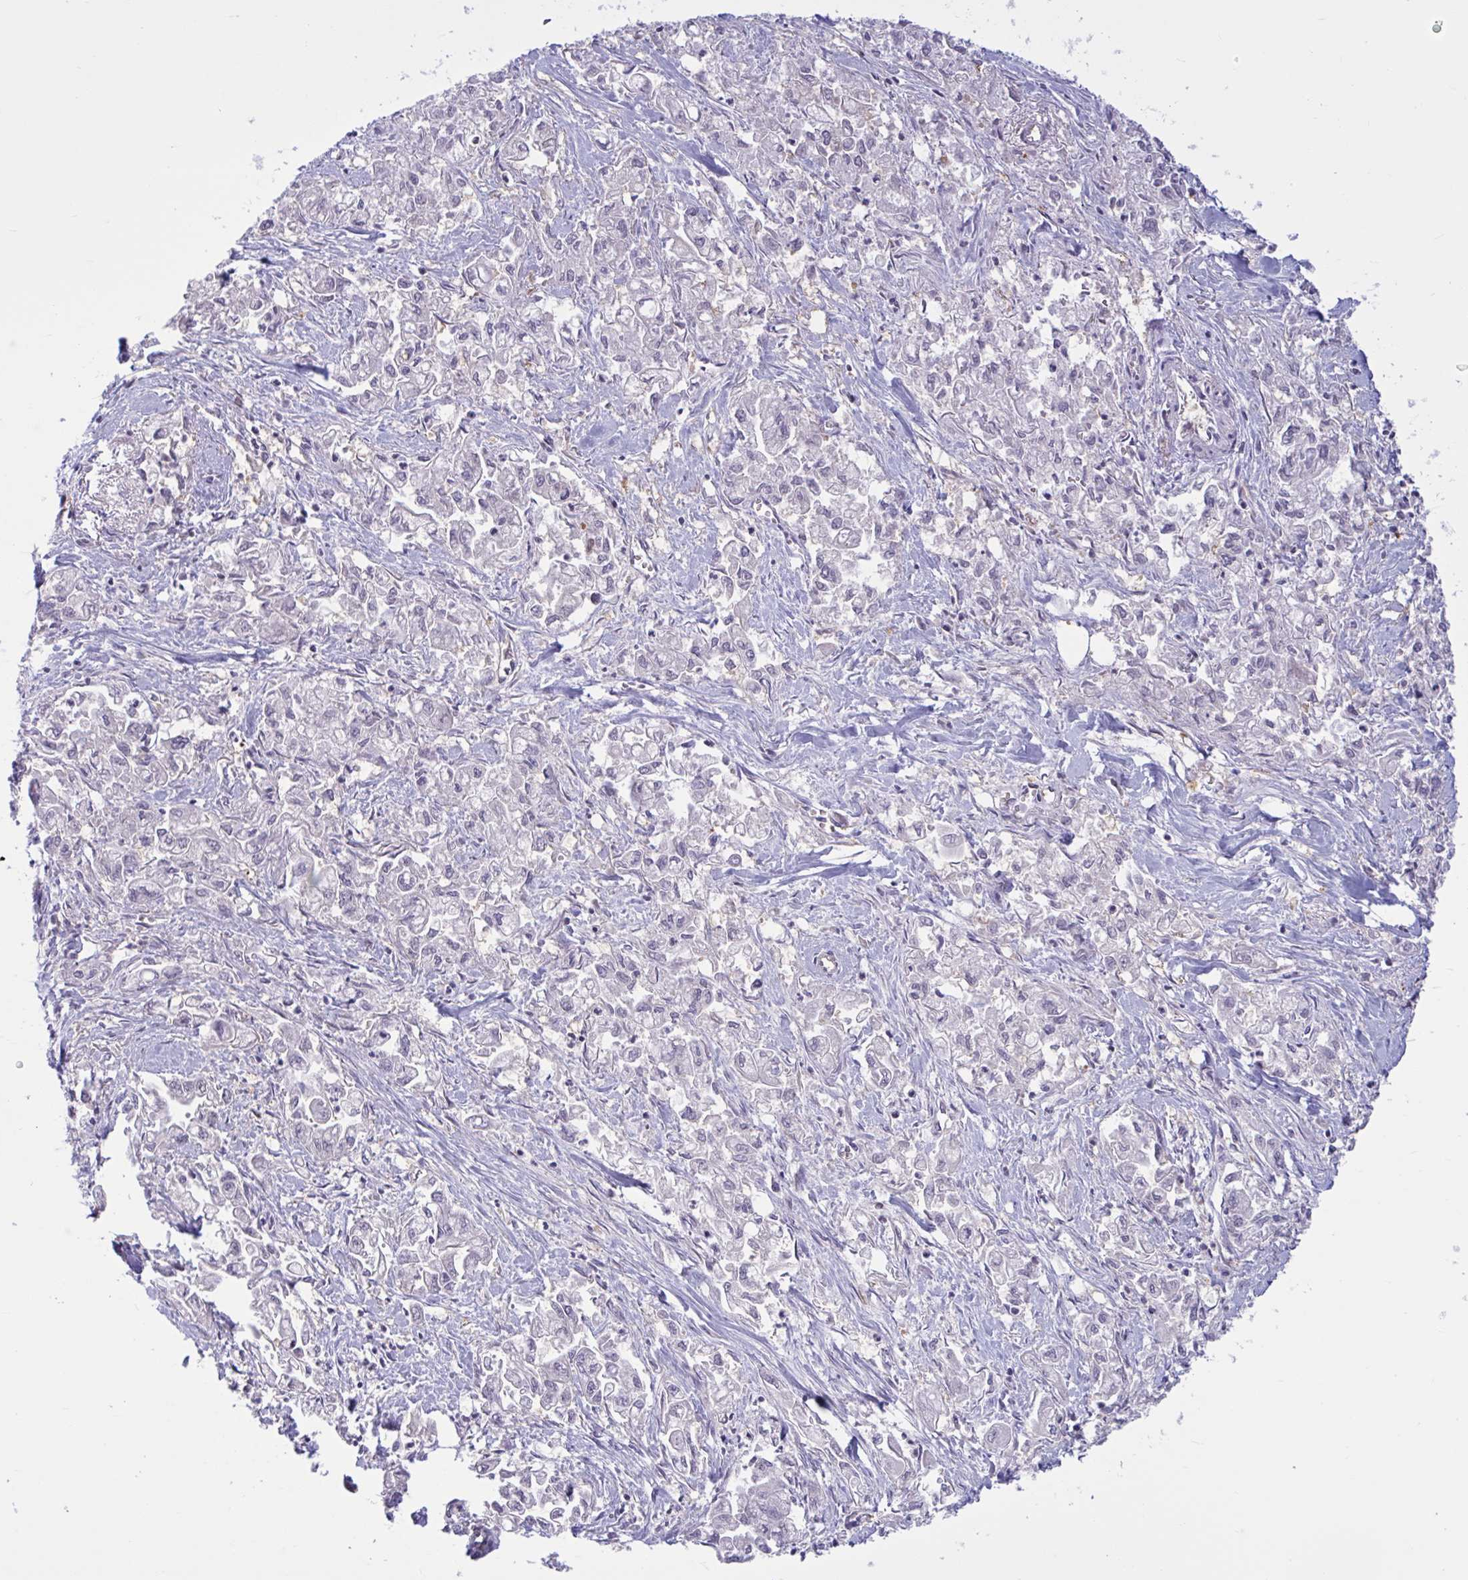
{"staining": {"intensity": "negative", "quantity": "none", "location": "none"}, "tissue": "pancreatic cancer", "cell_type": "Tumor cells", "image_type": "cancer", "snomed": [{"axis": "morphology", "description": "Adenocarcinoma, NOS"}, {"axis": "topography", "description": "Pancreas"}], "caption": "Immunohistochemical staining of pancreatic adenocarcinoma exhibits no significant staining in tumor cells.", "gene": "RBL1", "patient": {"sex": "male", "age": 72}}